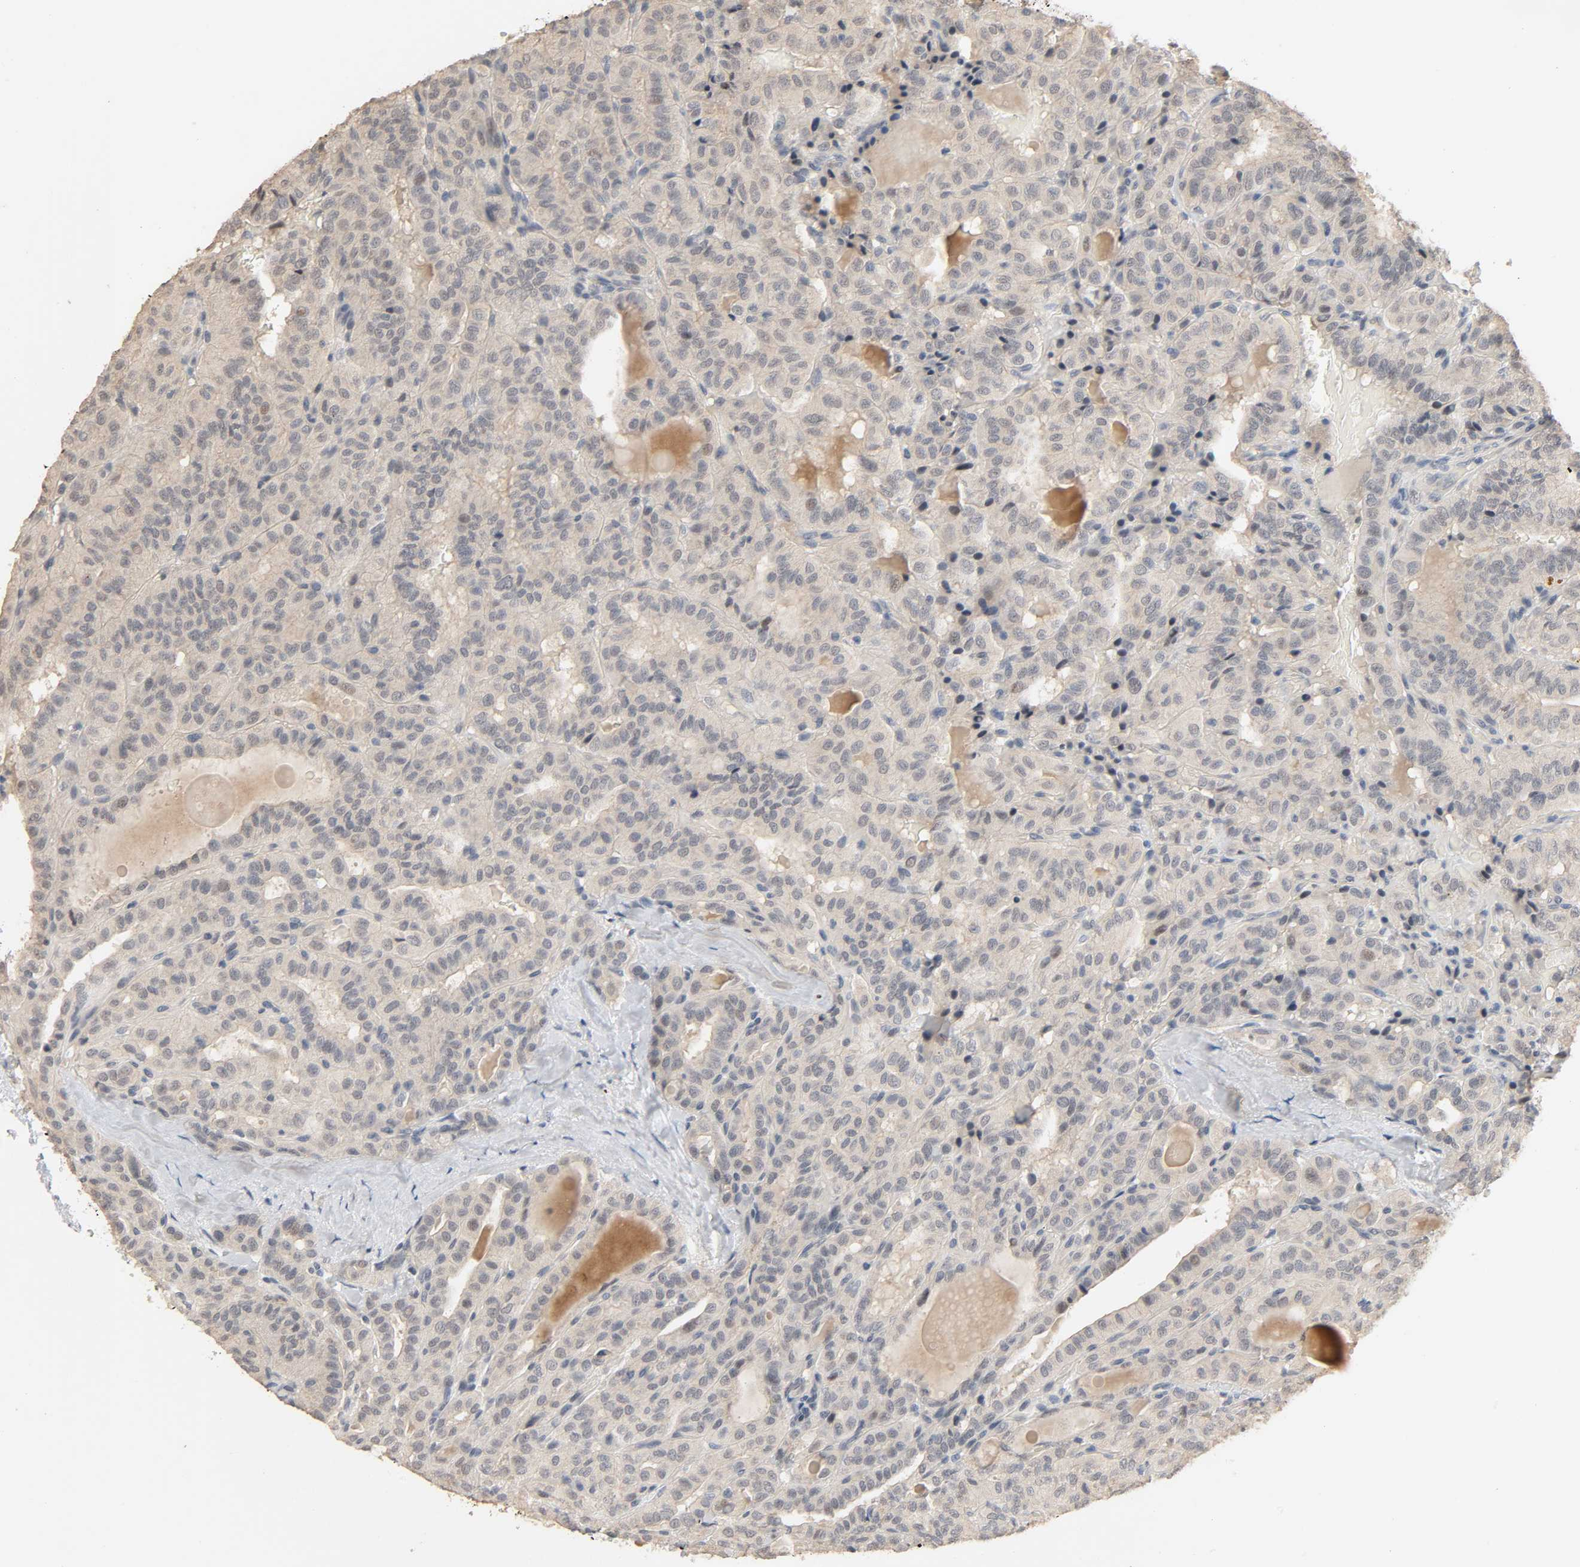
{"staining": {"intensity": "weak", "quantity": "25%-75%", "location": "cytoplasmic/membranous"}, "tissue": "thyroid cancer", "cell_type": "Tumor cells", "image_type": "cancer", "snomed": [{"axis": "morphology", "description": "Papillary adenocarcinoma, NOS"}, {"axis": "topography", "description": "Thyroid gland"}], "caption": "Thyroid cancer stained with a protein marker displays weak staining in tumor cells.", "gene": "MAGEA8", "patient": {"sex": "male", "age": 77}}